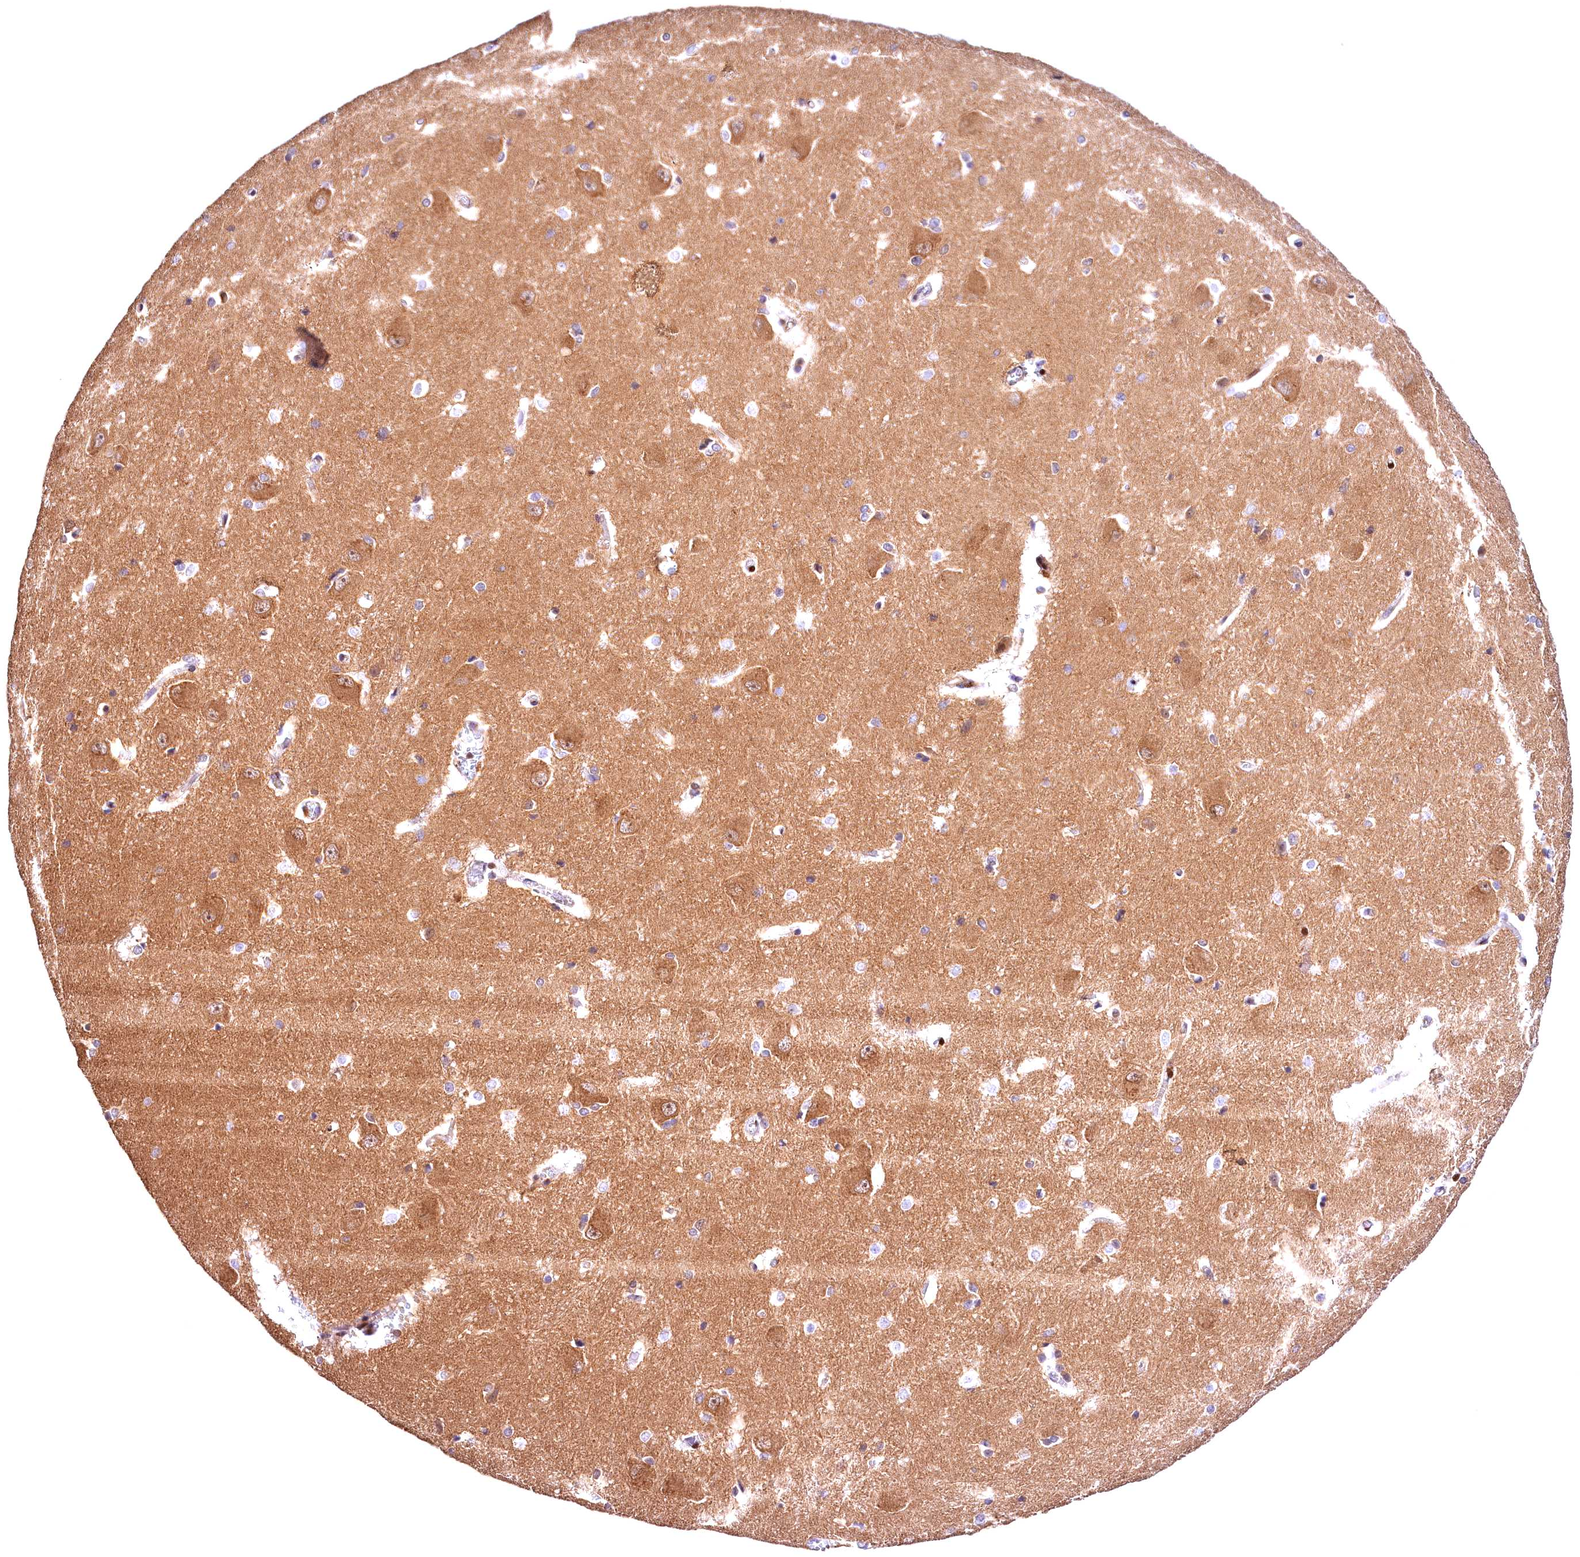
{"staining": {"intensity": "negative", "quantity": "none", "location": "none"}, "tissue": "caudate", "cell_type": "Glial cells", "image_type": "normal", "snomed": [{"axis": "morphology", "description": "Normal tissue, NOS"}, {"axis": "topography", "description": "Lateral ventricle wall"}], "caption": "Normal caudate was stained to show a protein in brown. There is no significant staining in glial cells.", "gene": "CHORDC1", "patient": {"sex": "male", "age": 37}}